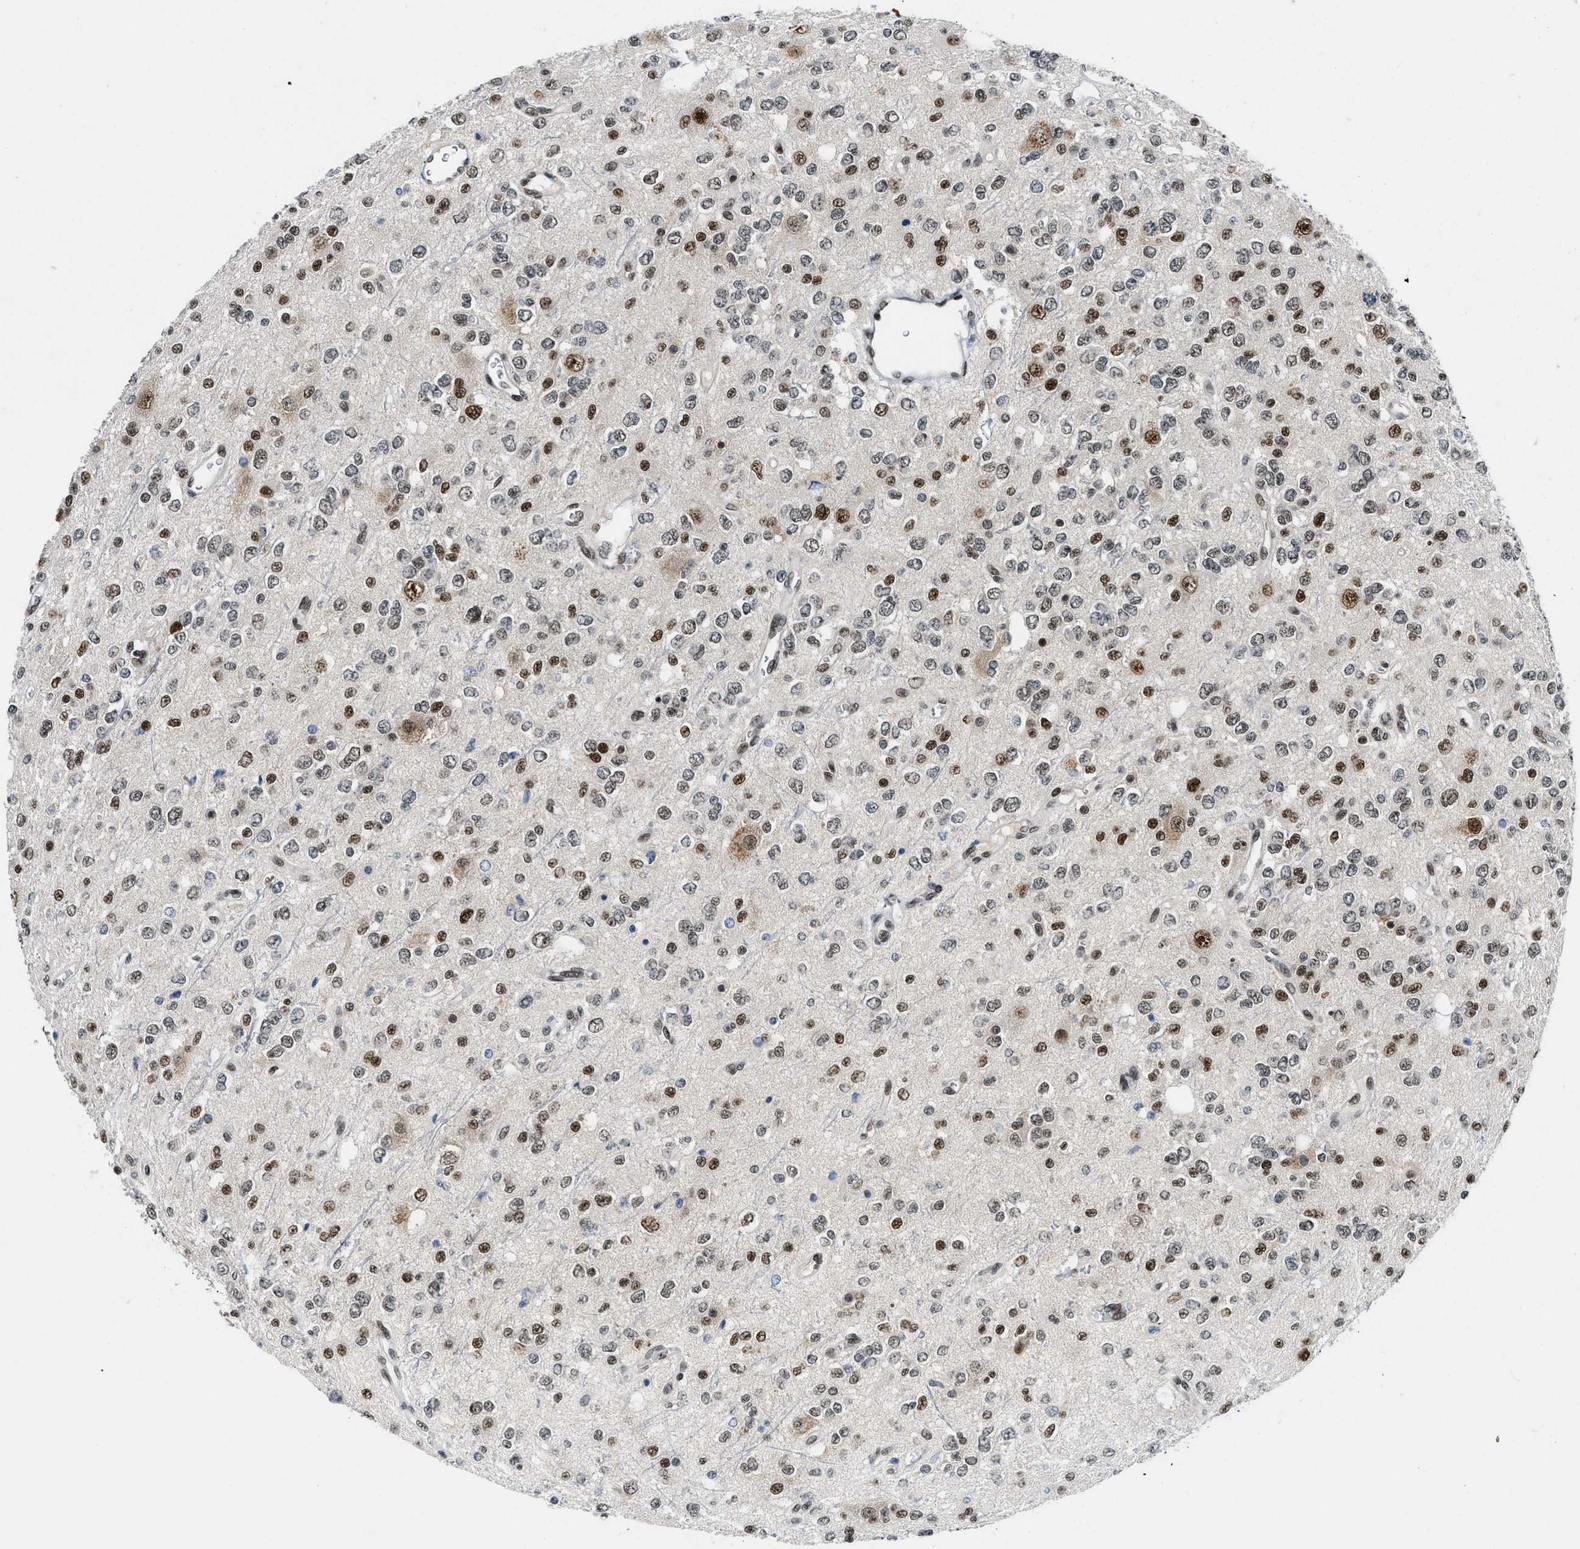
{"staining": {"intensity": "strong", "quantity": "25%-75%", "location": "nuclear"}, "tissue": "glioma", "cell_type": "Tumor cells", "image_type": "cancer", "snomed": [{"axis": "morphology", "description": "Glioma, malignant, Low grade"}, {"axis": "topography", "description": "Brain"}], "caption": "Immunohistochemistry photomicrograph of neoplastic tissue: glioma stained using IHC shows high levels of strong protein expression localized specifically in the nuclear of tumor cells, appearing as a nuclear brown color.", "gene": "NCOA1", "patient": {"sex": "male", "age": 38}}